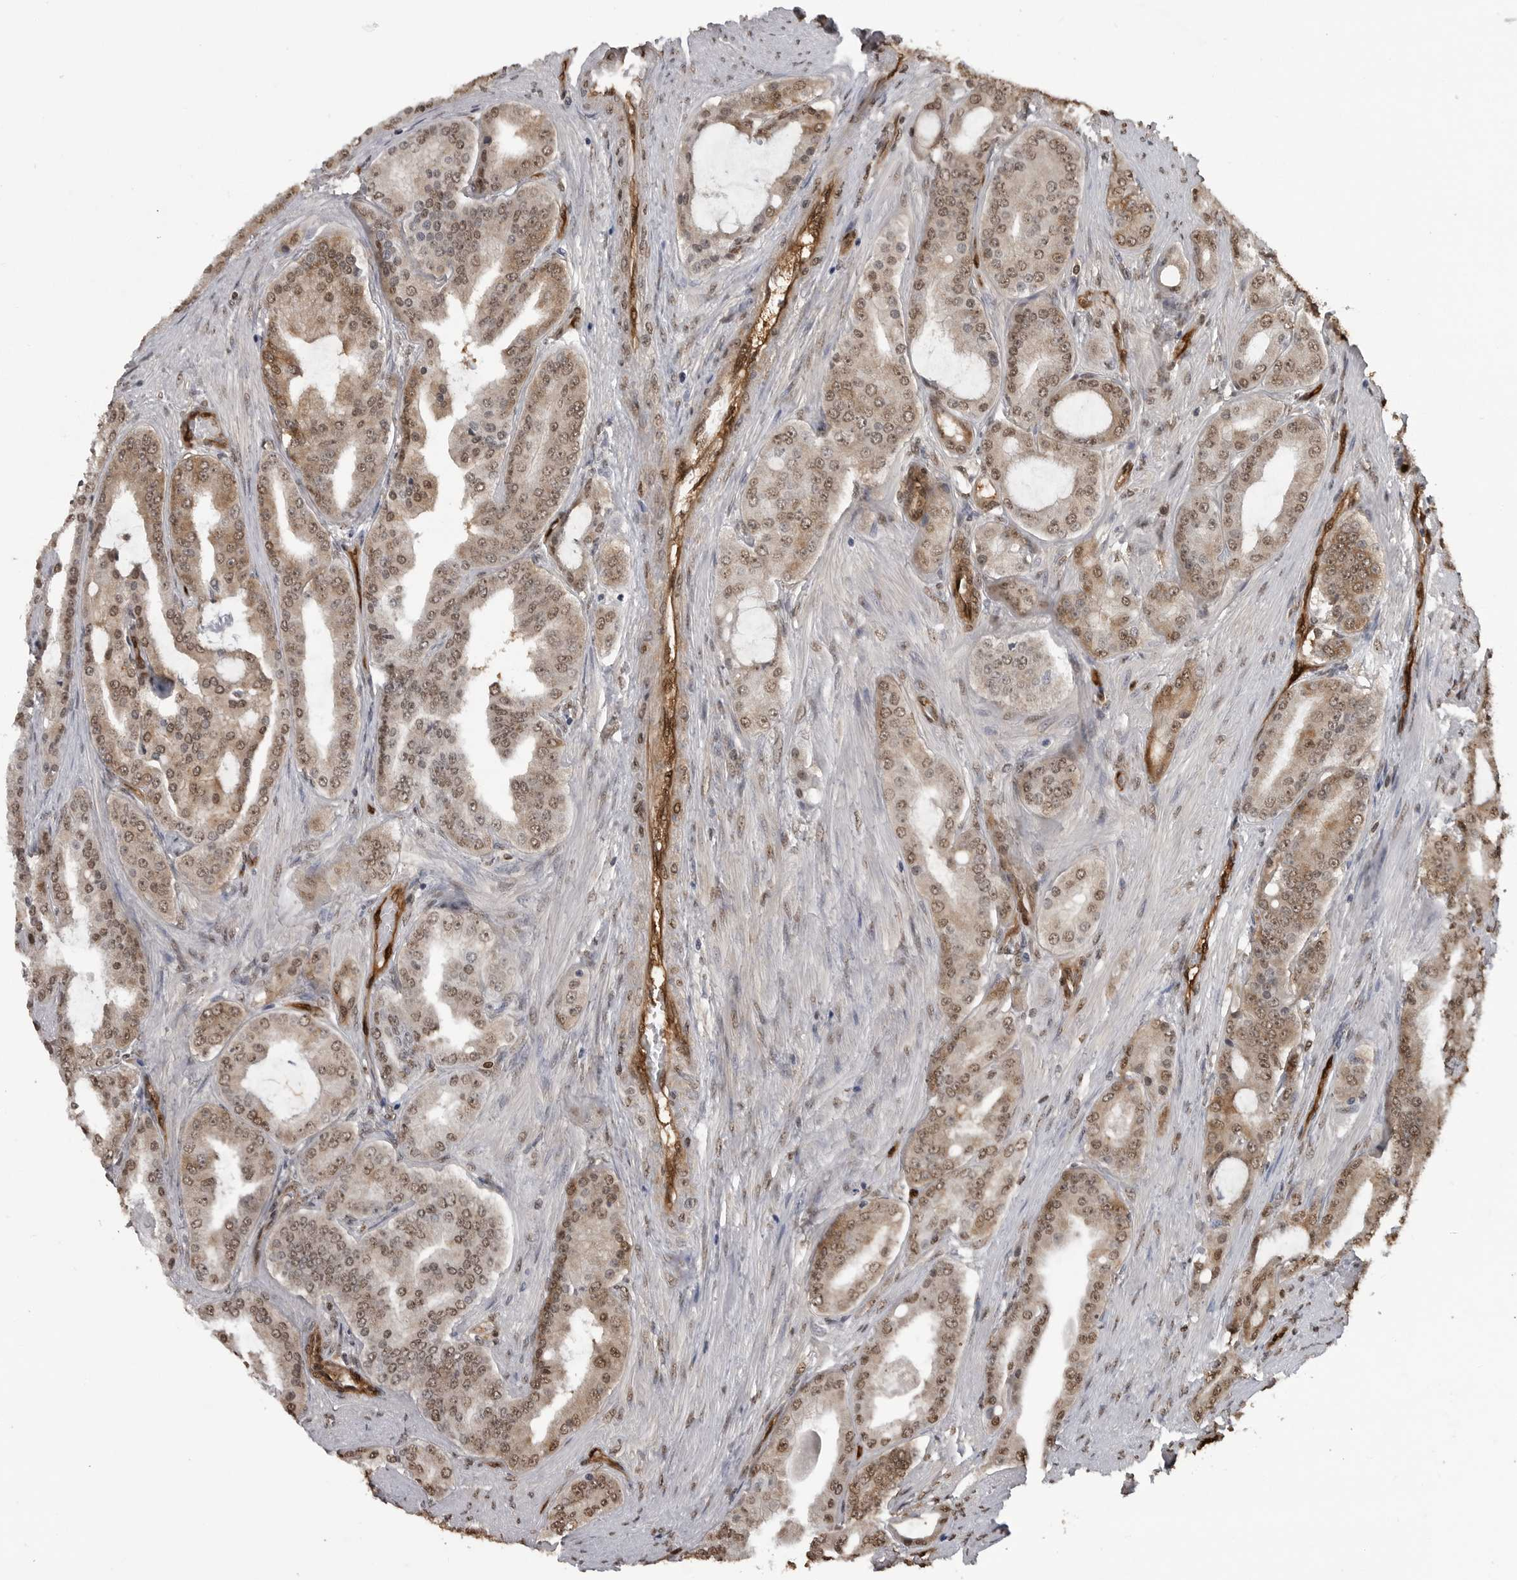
{"staining": {"intensity": "weak", "quantity": ">75%", "location": "cytoplasmic/membranous,nuclear"}, "tissue": "prostate cancer", "cell_type": "Tumor cells", "image_type": "cancer", "snomed": [{"axis": "morphology", "description": "Adenocarcinoma, High grade"}, {"axis": "topography", "description": "Prostate"}], "caption": "Prostate adenocarcinoma (high-grade) stained for a protein (brown) demonstrates weak cytoplasmic/membranous and nuclear positive expression in approximately >75% of tumor cells.", "gene": "SMAD2", "patient": {"sex": "male", "age": 60}}